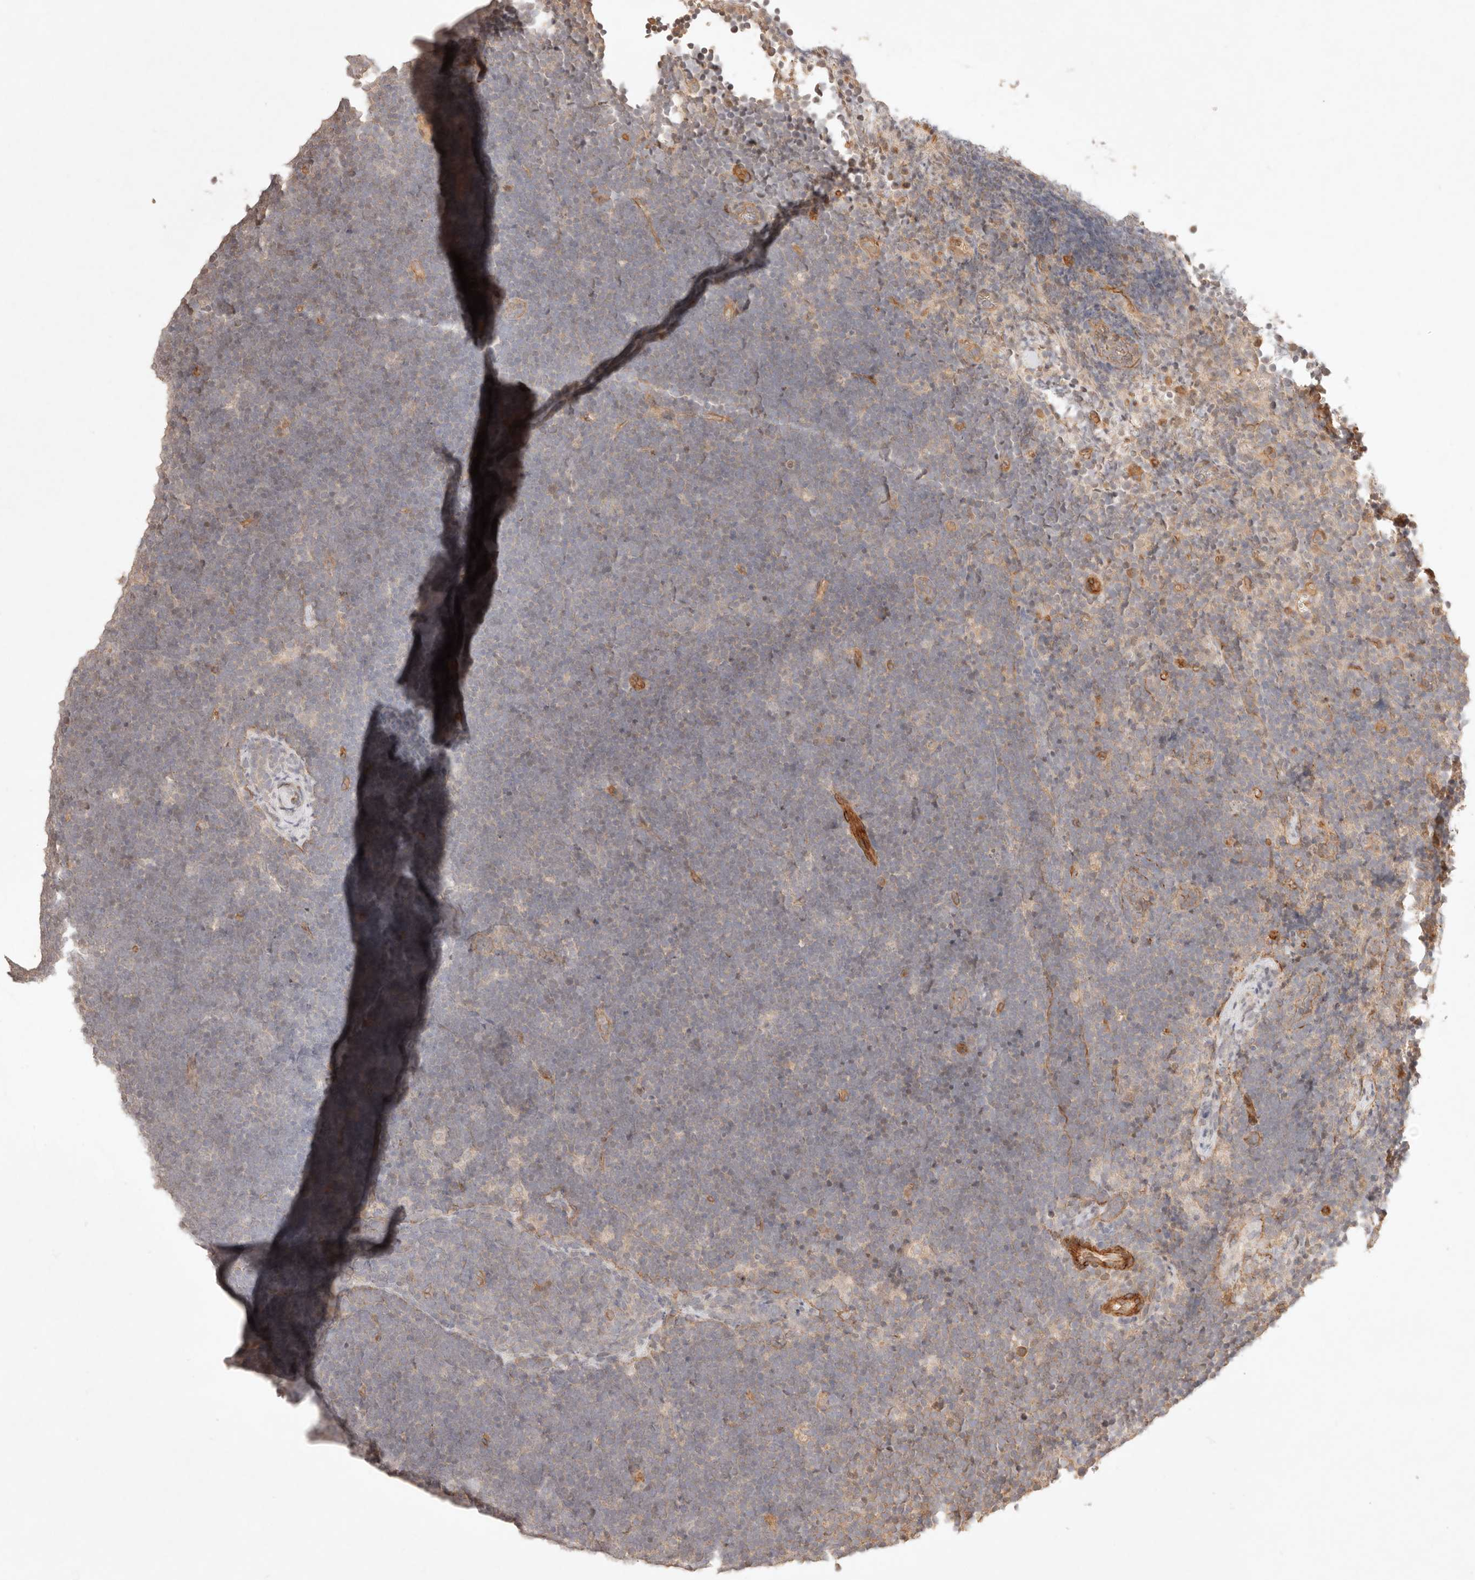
{"staining": {"intensity": "weak", "quantity": "<25%", "location": "nuclear"}, "tissue": "lymphoma", "cell_type": "Tumor cells", "image_type": "cancer", "snomed": [{"axis": "morphology", "description": "Malignant lymphoma, non-Hodgkin's type, High grade"}, {"axis": "topography", "description": "Lymph node"}], "caption": "High power microscopy micrograph of an immunohistochemistry photomicrograph of lymphoma, revealing no significant expression in tumor cells.", "gene": "MEP1A", "patient": {"sex": "male", "age": 13}}